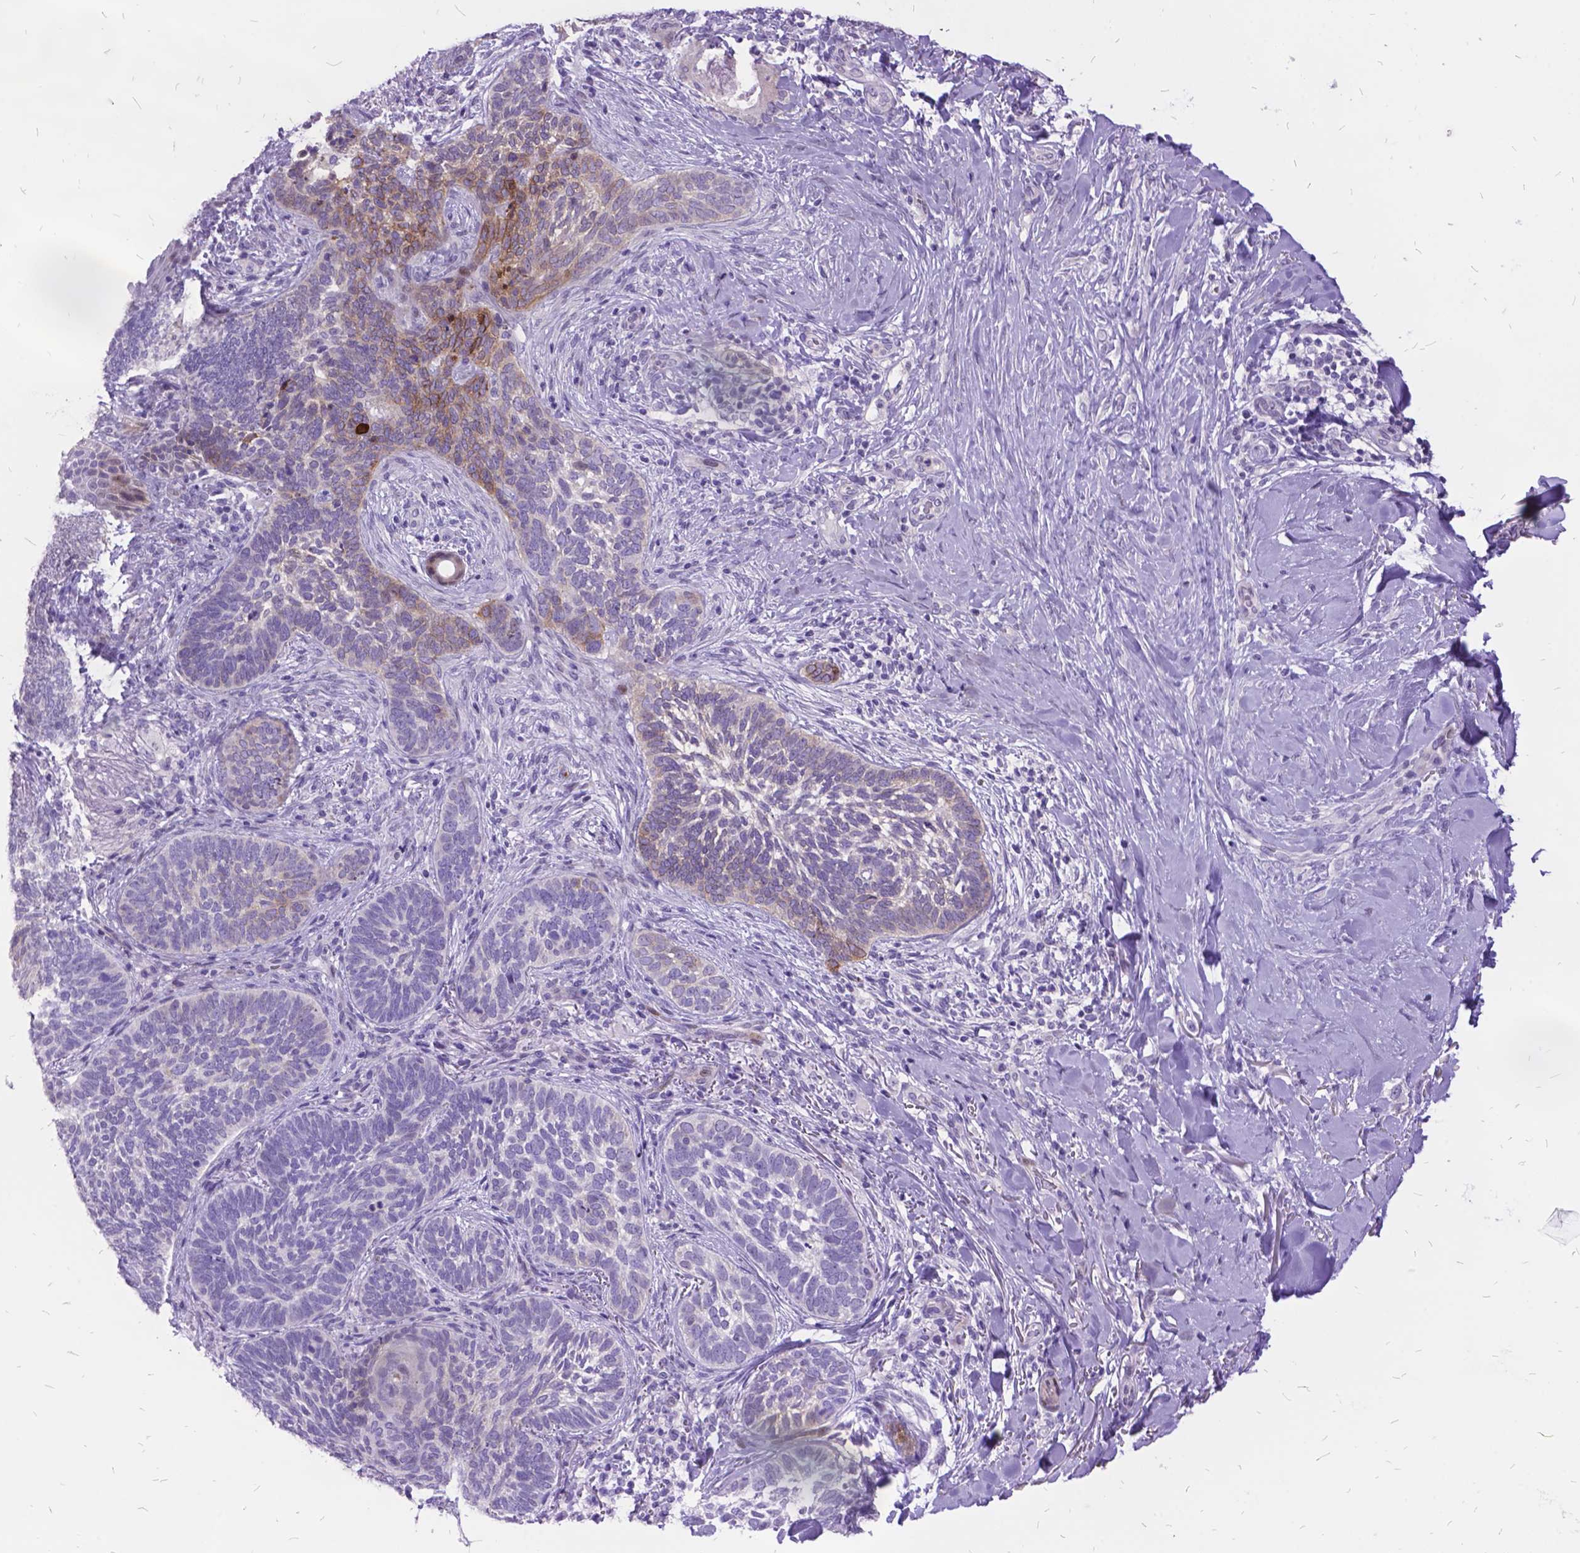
{"staining": {"intensity": "moderate", "quantity": "<25%", "location": "cytoplasmic/membranous"}, "tissue": "skin cancer", "cell_type": "Tumor cells", "image_type": "cancer", "snomed": [{"axis": "morphology", "description": "Normal tissue, NOS"}, {"axis": "morphology", "description": "Basal cell carcinoma"}, {"axis": "topography", "description": "Skin"}], "caption": "Immunohistochemistry micrograph of skin cancer stained for a protein (brown), which reveals low levels of moderate cytoplasmic/membranous positivity in about <25% of tumor cells.", "gene": "ITGB6", "patient": {"sex": "male", "age": 46}}